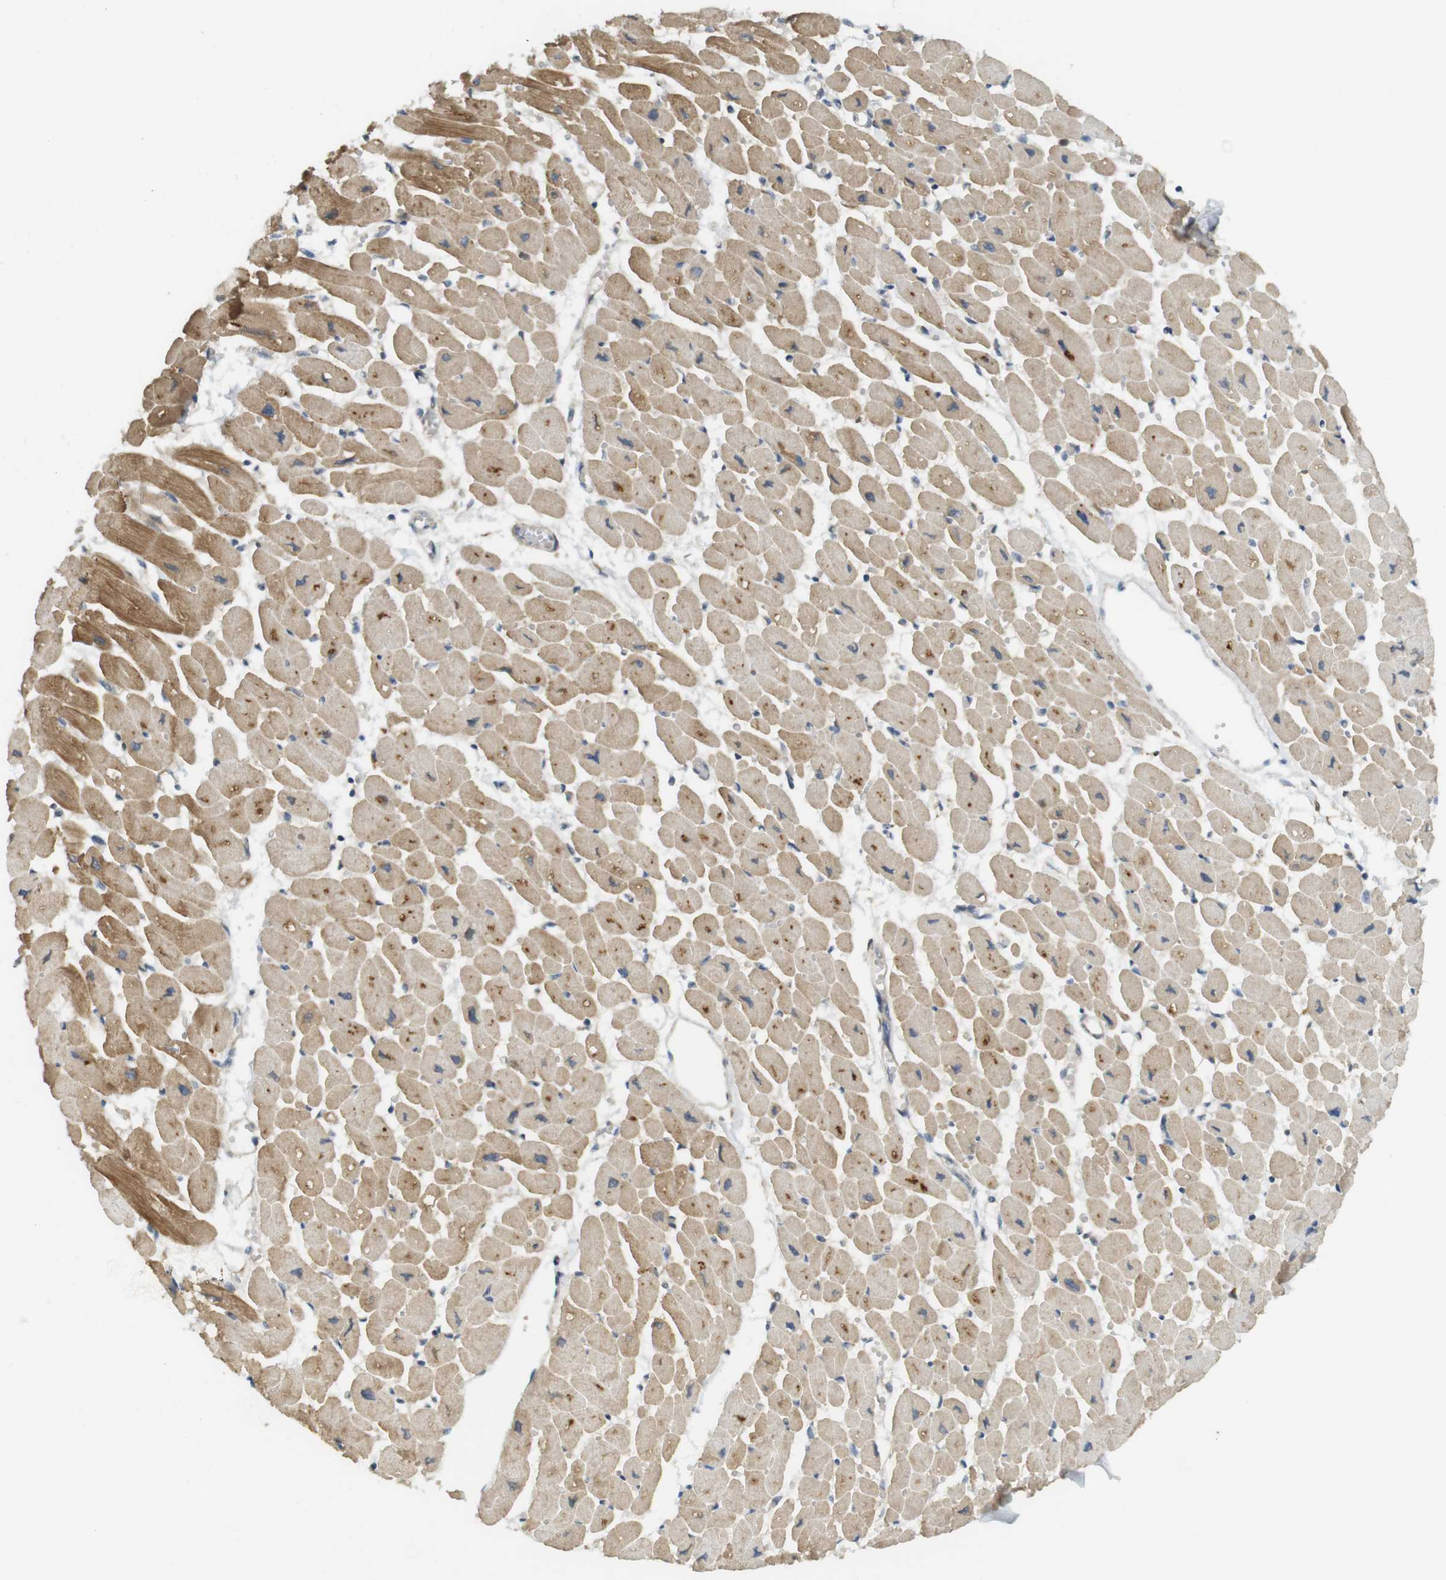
{"staining": {"intensity": "moderate", "quantity": ">75%", "location": "cytoplasmic/membranous"}, "tissue": "heart muscle", "cell_type": "Cardiomyocytes", "image_type": "normal", "snomed": [{"axis": "morphology", "description": "Normal tissue, NOS"}, {"axis": "topography", "description": "Heart"}], "caption": "This is a photomicrograph of immunohistochemistry staining of benign heart muscle, which shows moderate expression in the cytoplasmic/membranous of cardiomyocytes.", "gene": "CLRN3", "patient": {"sex": "female", "age": 54}}